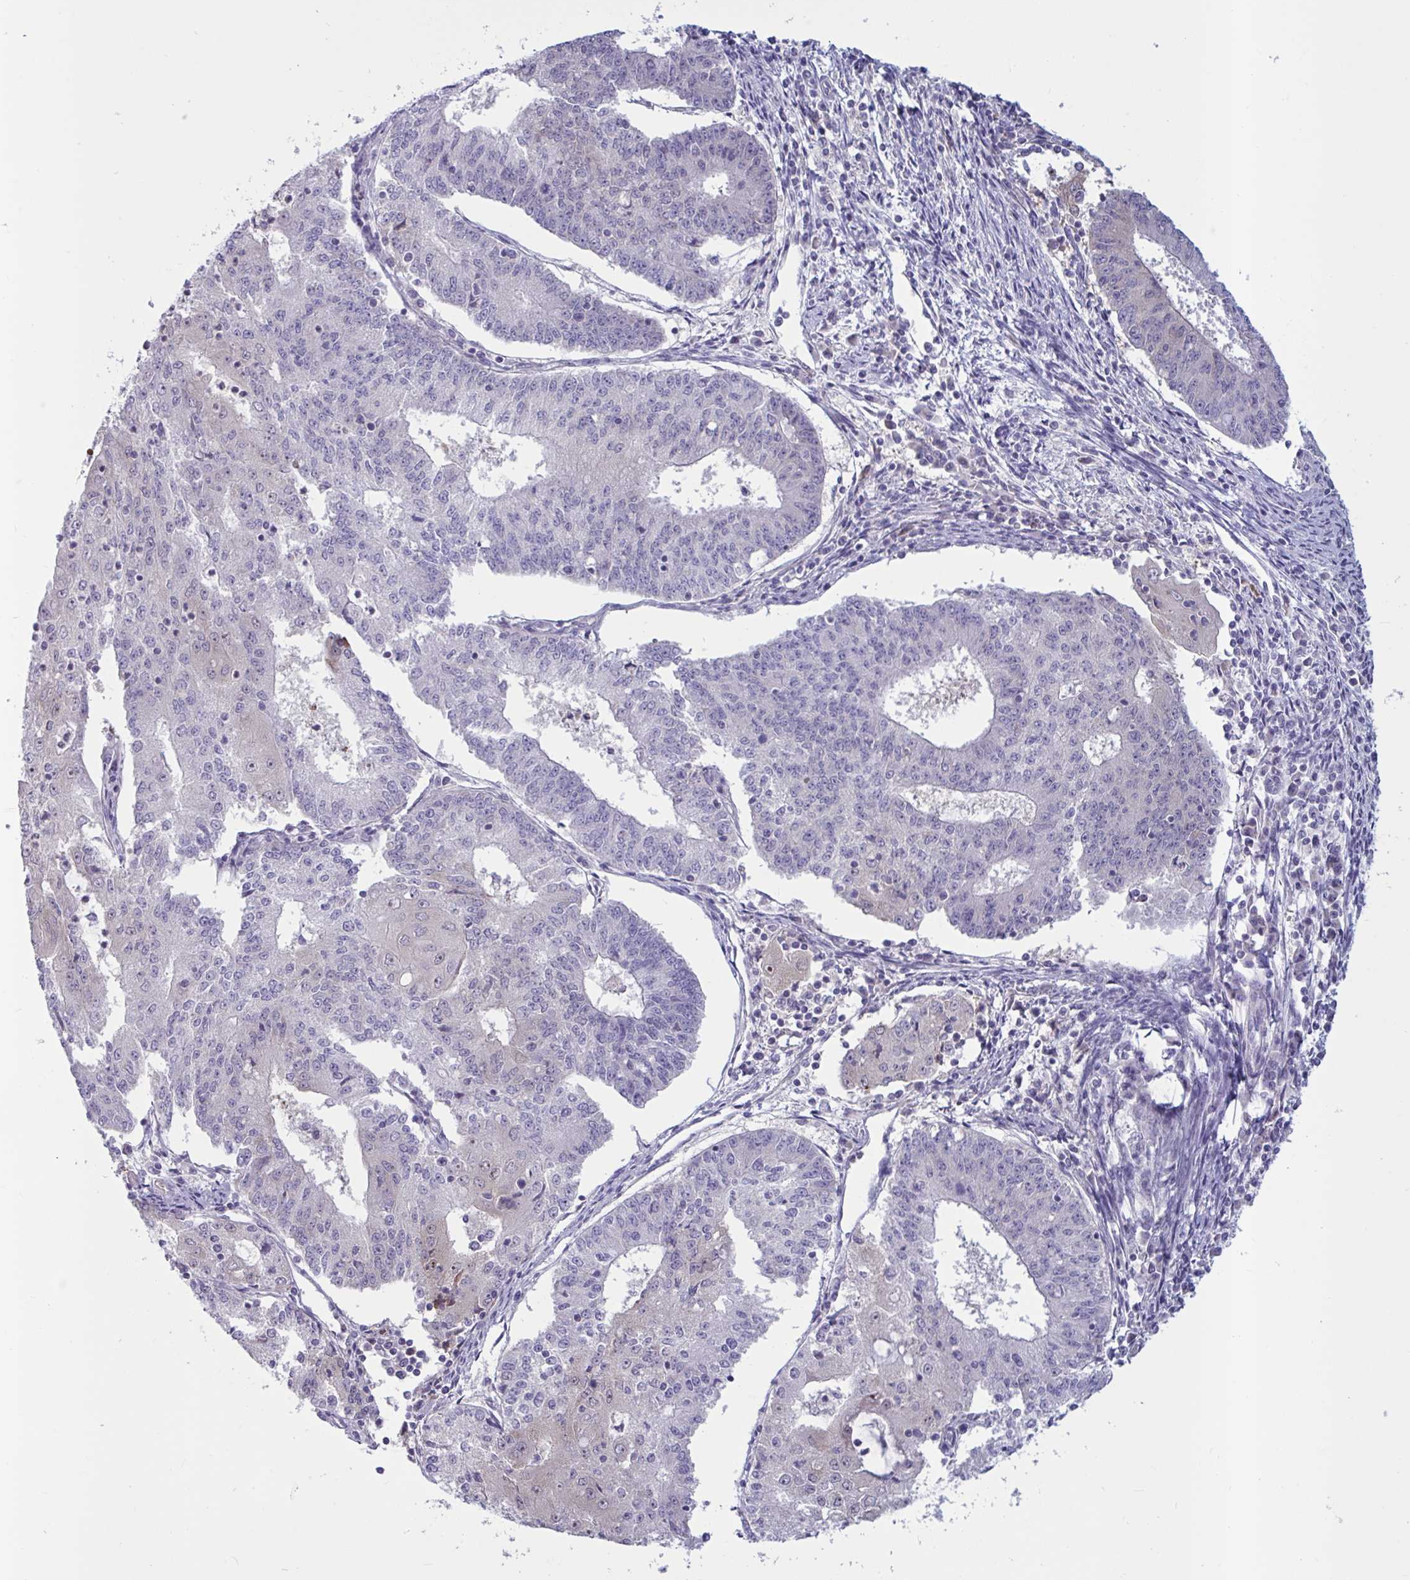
{"staining": {"intensity": "negative", "quantity": "none", "location": "none"}, "tissue": "endometrial cancer", "cell_type": "Tumor cells", "image_type": "cancer", "snomed": [{"axis": "morphology", "description": "Adenocarcinoma, NOS"}, {"axis": "topography", "description": "Endometrium"}], "caption": "Photomicrograph shows no protein positivity in tumor cells of endometrial cancer tissue.", "gene": "DOCK11", "patient": {"sex": "female", "age": 56}}